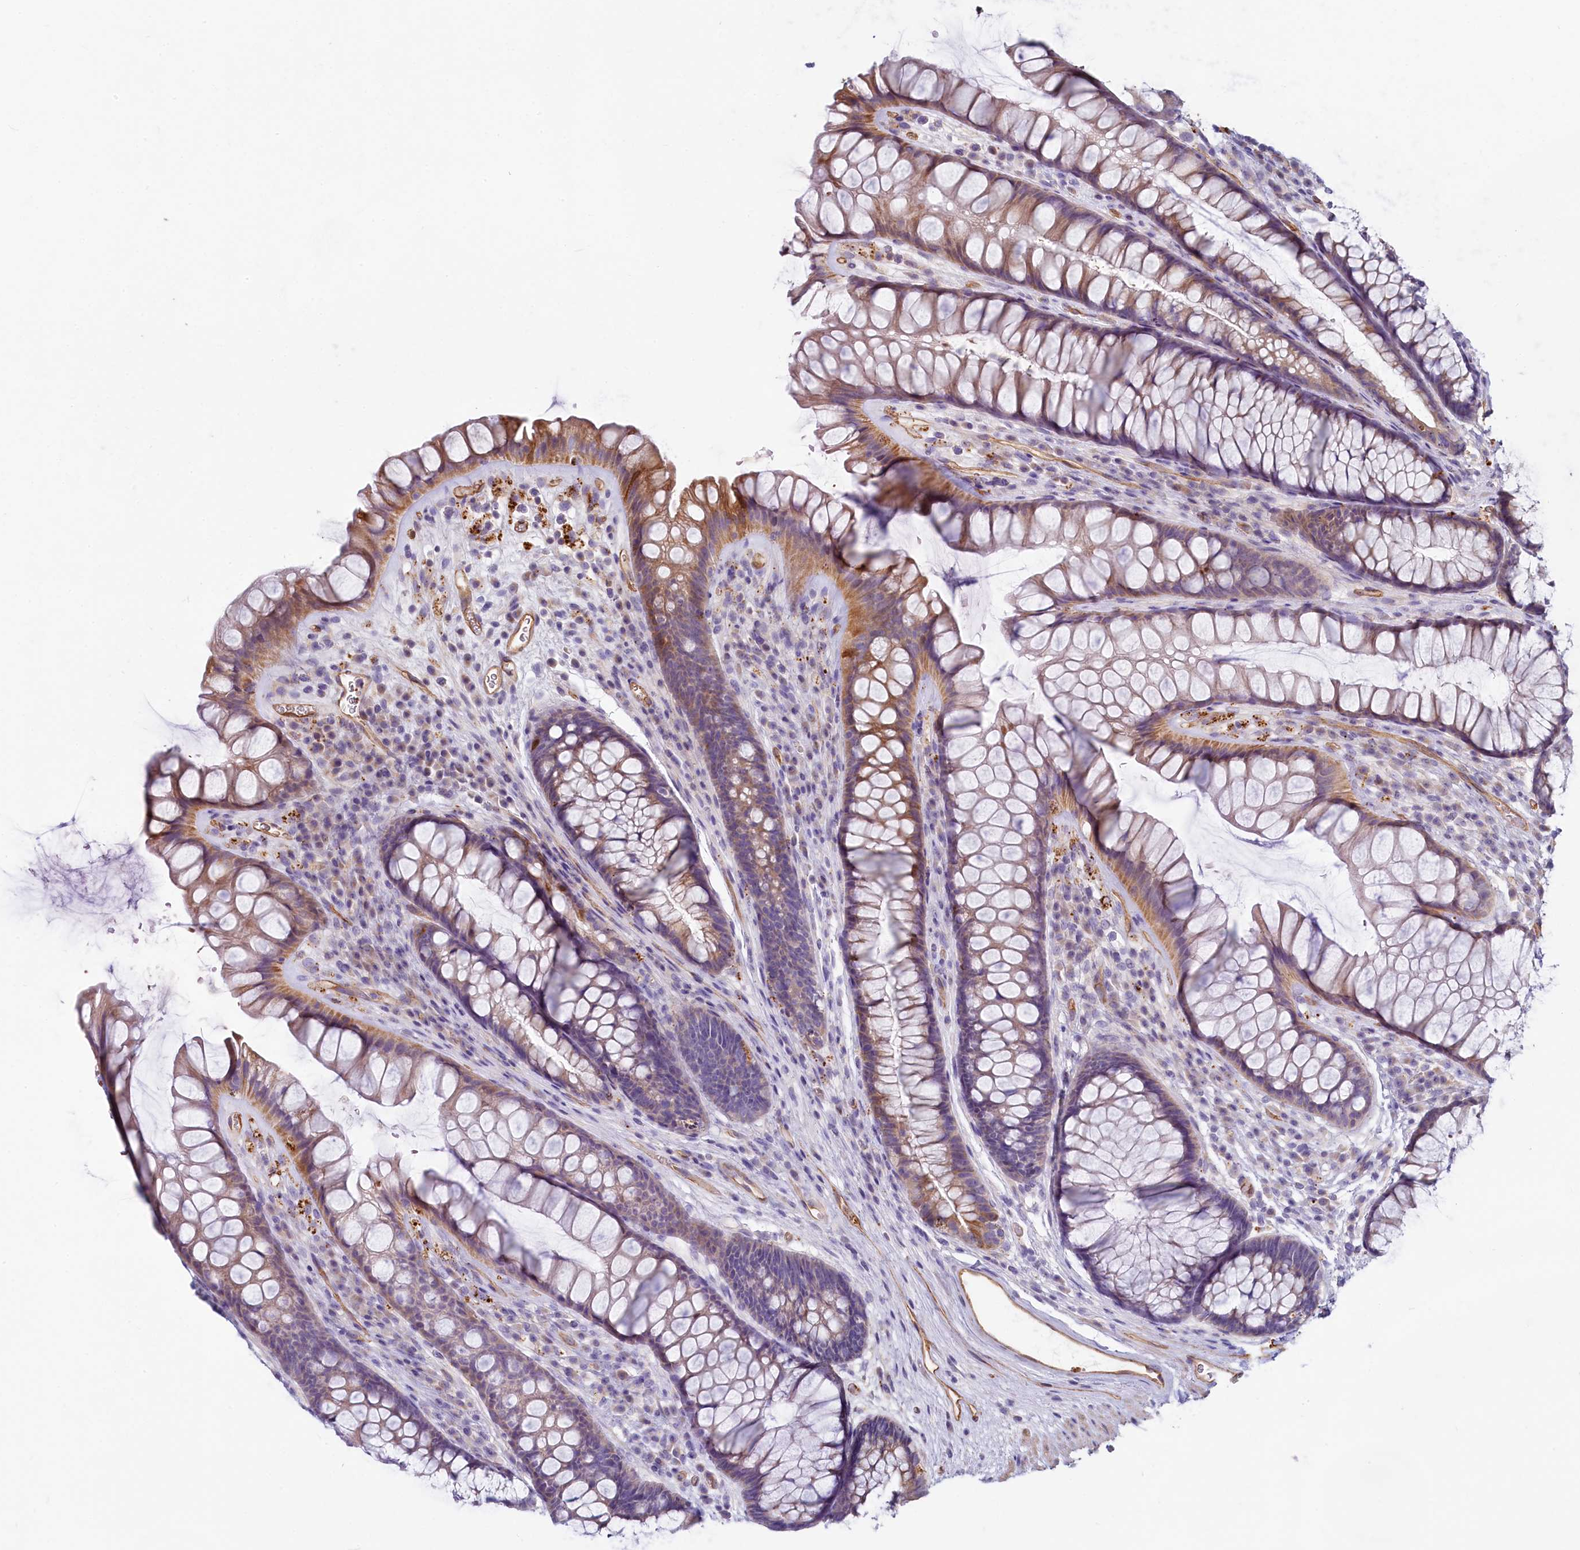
{"staining": {"intensity": "moderate", "quantity": "<25%", "location": "cytoplasmic/membranous"}, "tissue": "rectum", "cell_type": "Glandular cells", "image_type": "normal", "snomed": [{"axis": "morphology", "description": "Normal tissue, NOS"}, {"axis": "topography", "description": "Rectum"}], "caption": "Protein expression analysis of normal rectum reveals moderate cytoplasmic/membranous positivity in about <25% of glandular cells.", "gene": "LMOD3", "patient": {"sex": "male", "age": 74}}